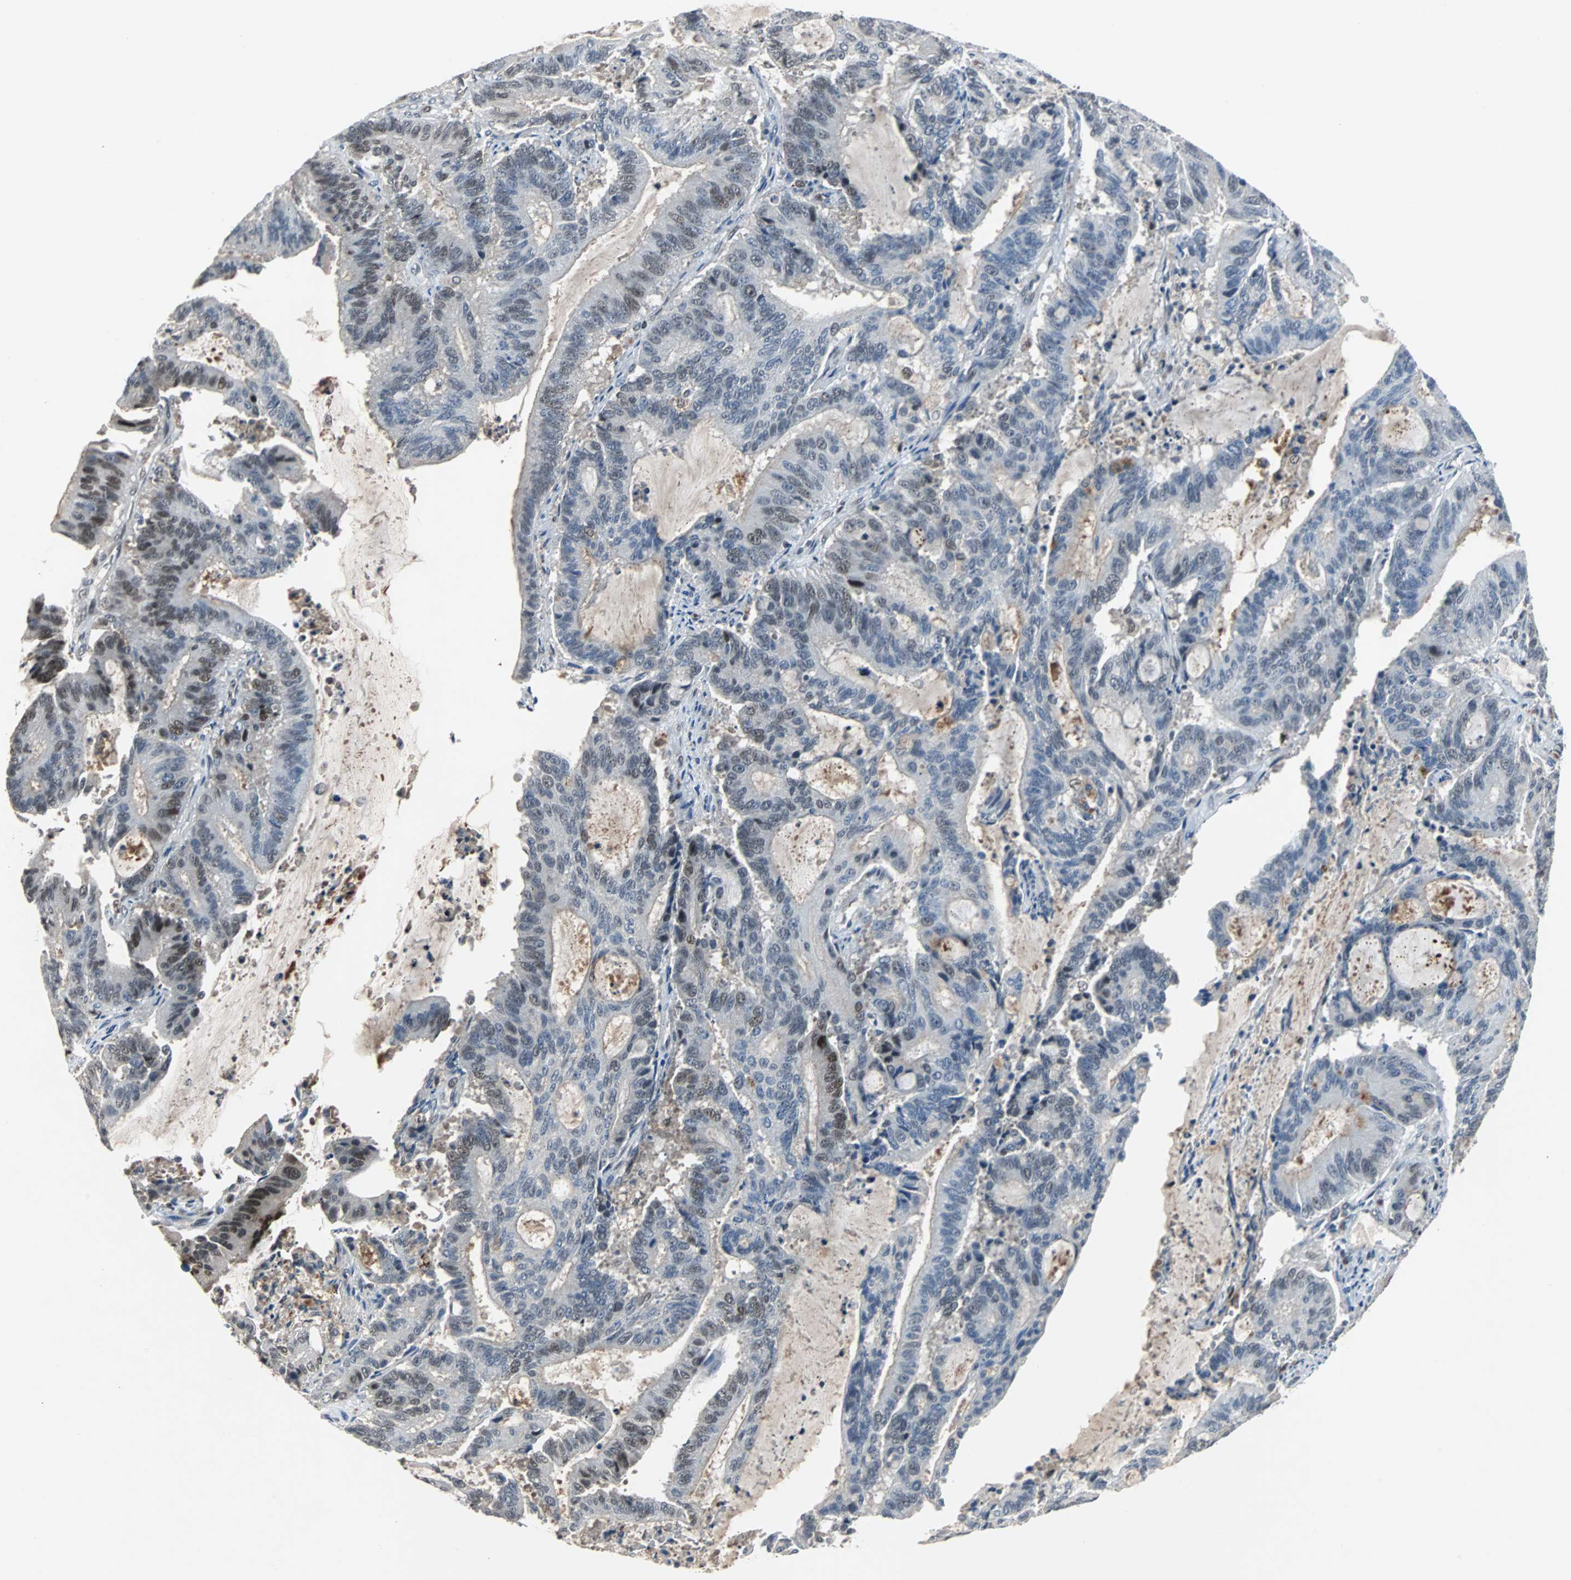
{"staining": {"intensity": "negative", "quantity": "none", "location": "none"}, "tissue": "liver cancer", "cell_type": "Tumor cells", "image_type": "cancer", "snomed": [{"axis": "morphology", "description": "Cholangiocarcinoma"}, {"axis": "topography", "description": "Liver"}], "caption": "High power microscopy photomicrograph of an IHC image of cholangiocarcinoma (liver), revealing no significant staining in tumor cells. Nuclei are stained in blue.", "gene": "HLX", "patient": {"sex": "female", "age": 73}}